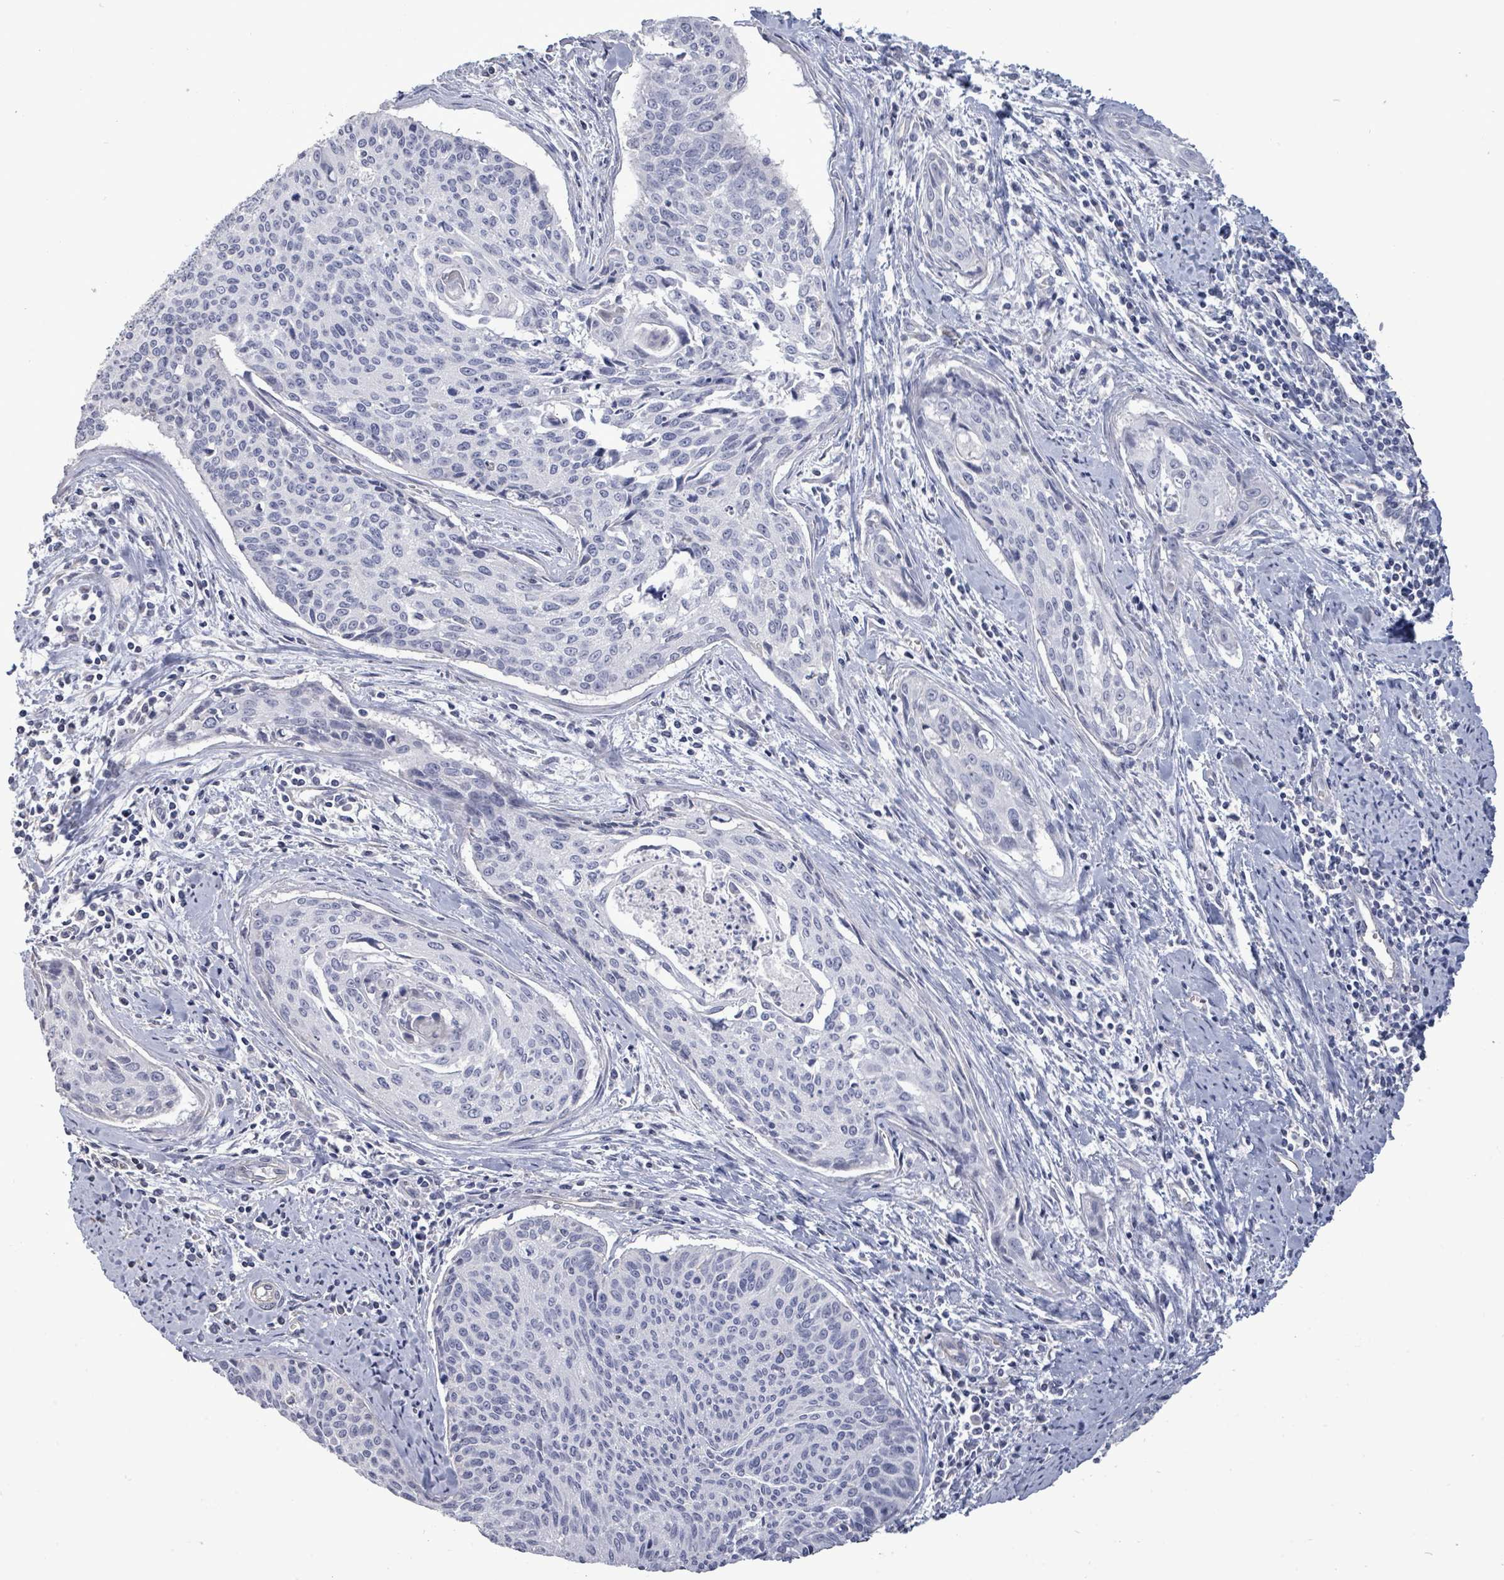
{"staining": {"intensity": "negative", "quantity": "none", "location": "none"}, "tissue": "cervical cancer", "cell_type": "Tumor cells", "image_type": "cancer", "snomed": [{"axis": "morphology", "description": "Squamous cell carcinoma, NOS"}, {"axis": "topography", "description": "Cervix"}], "caption": "An immunohistochemistry (IHC) micrograph of cervical squamous cell carcinoma is shown. There is no staining in tumor cells of cervical squamous cell carcinoma. (Stains: DAB (3,3'-diaminobenzidine) IHC with hematoxylin counter stain, Microscopy: brightfield microscopy at high magnification).", "gene": "CT45A5", "patient": {"sex": "female", "age": 55}}